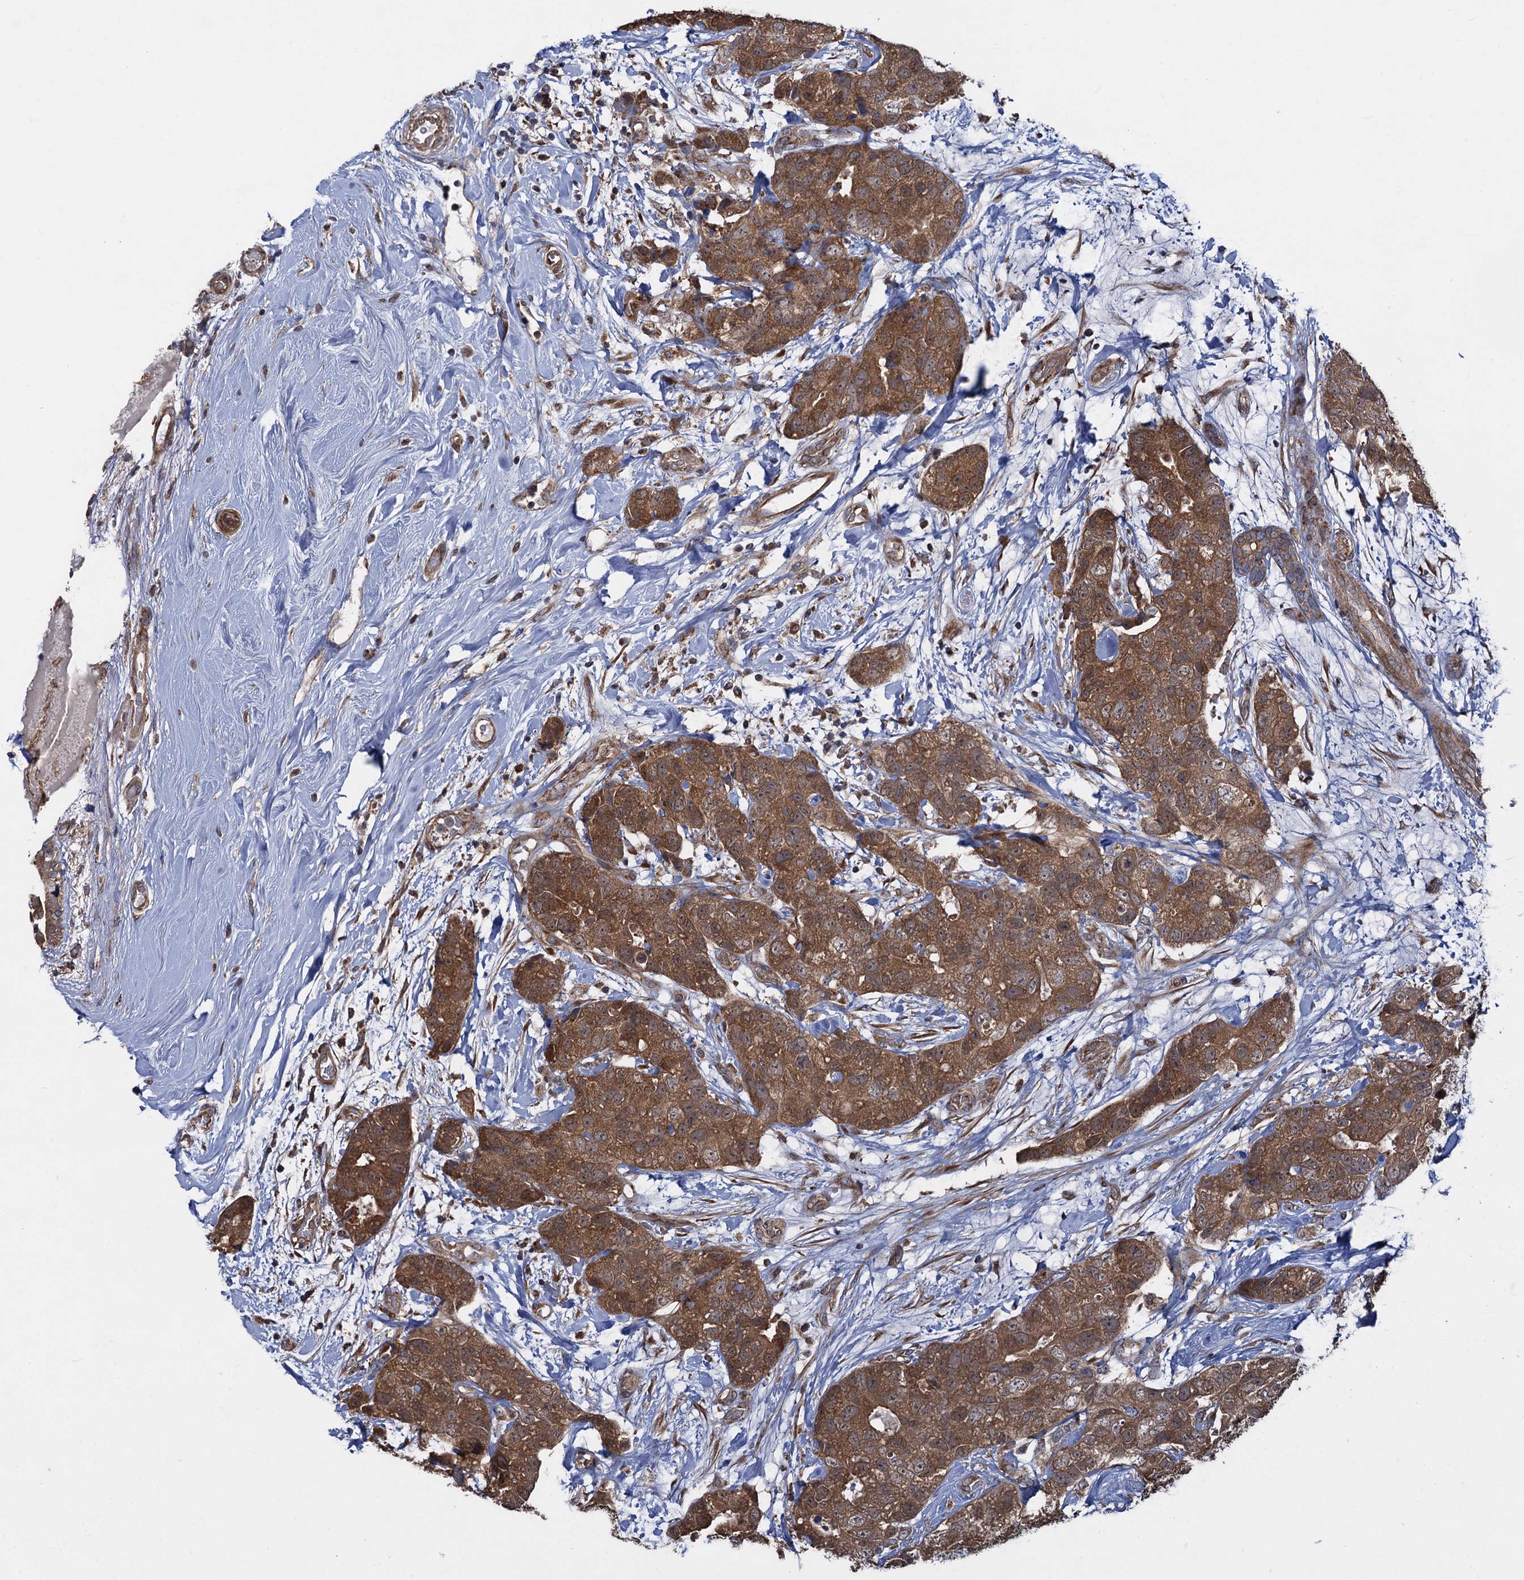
{"staining": {"intensity": "moderate", "quantity": ">75%", "location": "cytoplasmic/membranous"}, "tissue": "breast cancer", "cell_type": "Tumor cells", "image_type": "cancer", "snomed": [{"axis": "morphology", "description": "Duct carcinoma"}, {"axis": "topography", "description": "Breast"}], "caption": "Breast cancer stained with DAB immunohistochemistry displays medium levels of moderate cytoplasmic/membranous expression in approximately >75% of tumor cells.", "gene": "HAUS1", "patient": {"sex": "female", "age": 62}}